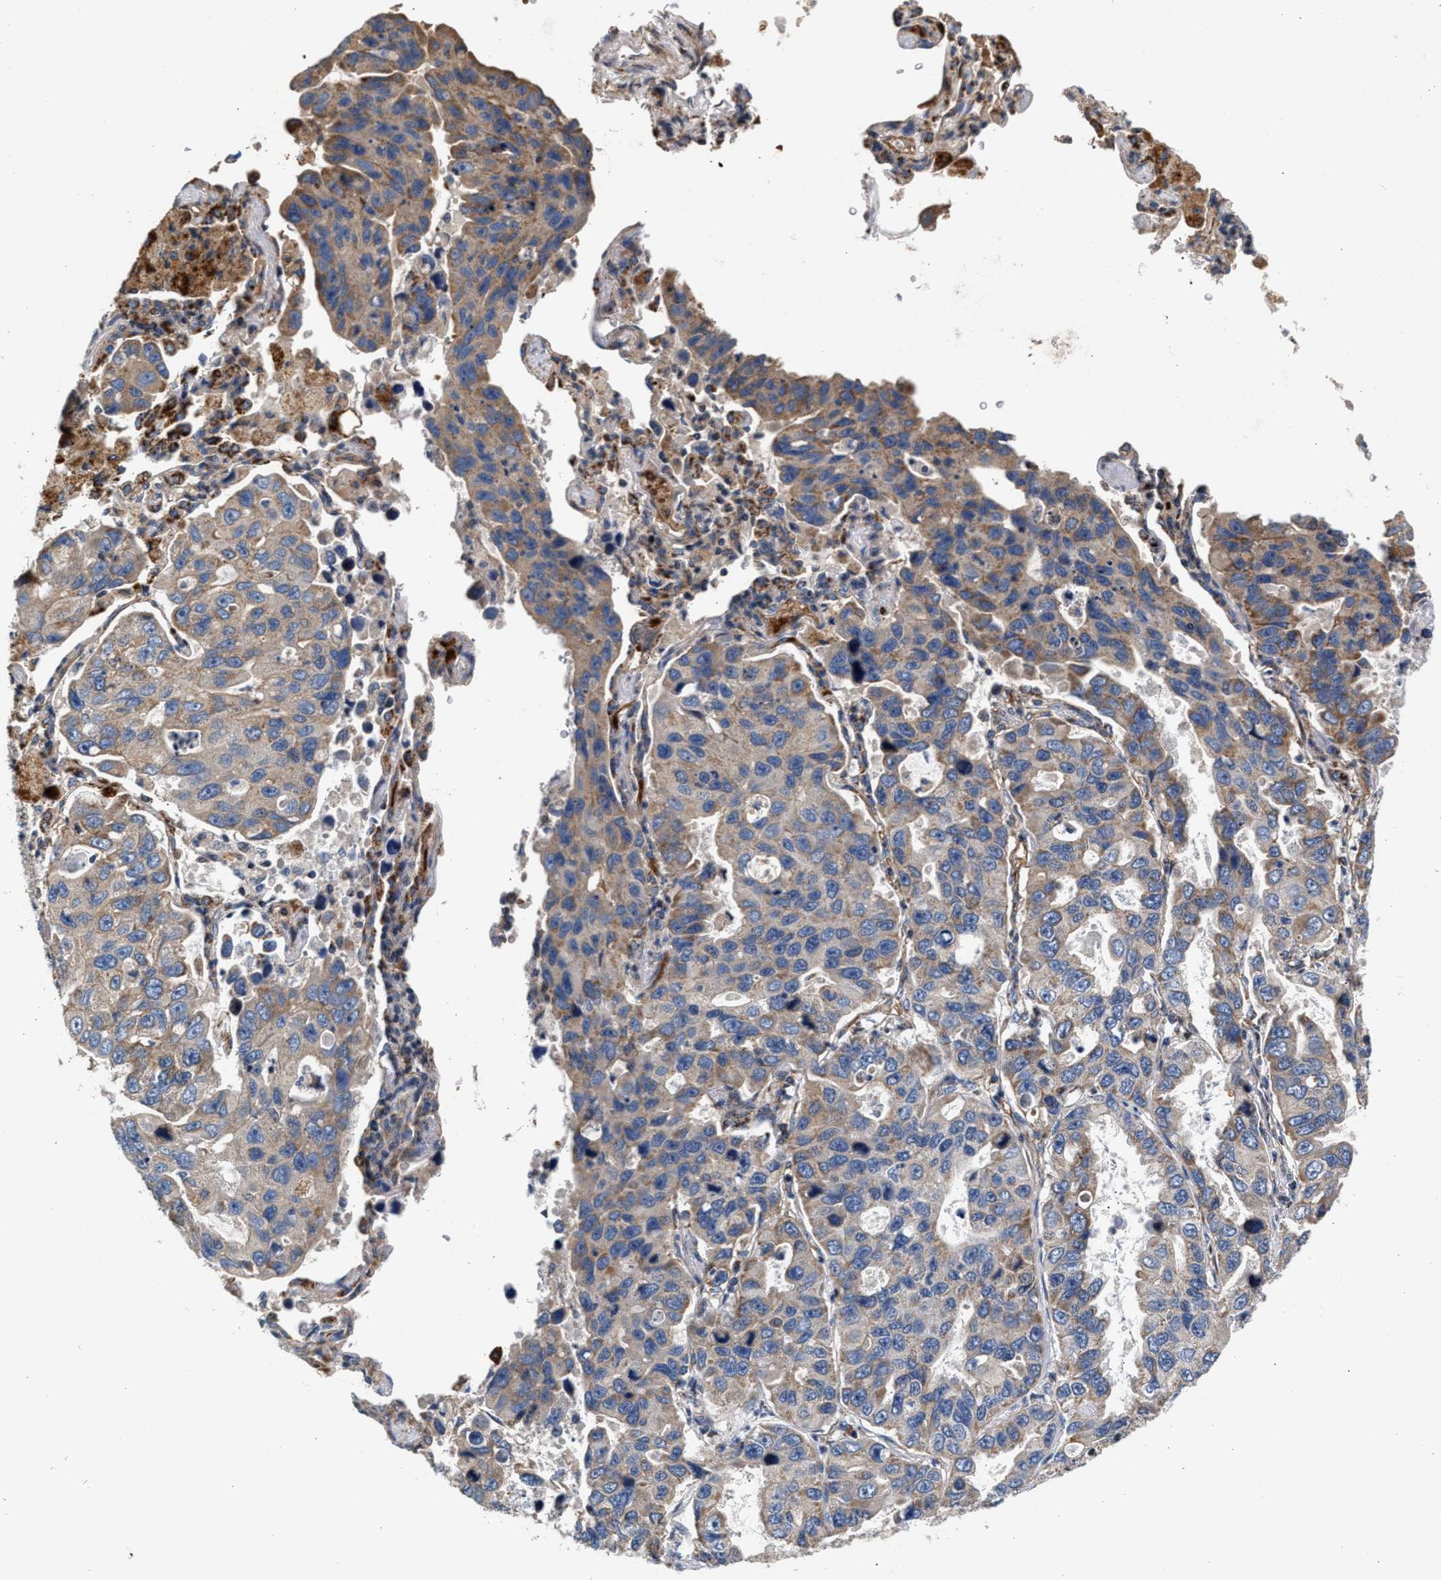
{"staining": {"intensity": "weak", "quantity": "25%-75%", "location": "cytoplasmic/membranous"}, "tissue": "lung cancer", "cell_type": "Tumor cells", "image_type": "cancer", "snomed": [{"axis": "morphology", "description": "Adenocarcinoma, NOS"}, {"axis": "topography", "description": "Lung"}], "caption": "Immunohistochemistry (IHC) of adenocarcinoma (lung) displays low levels of weak cytoplasmic/membranous positivity in about 25%-75% of tumor cells. (Stains: DAB (3,3'-diaminobenzidine) in brown, nuclei in blue, Microscopy: brightfield microscopy at high magnification).", "gene": "SGK1", "patient": {"sex": "male", "age": 64}}